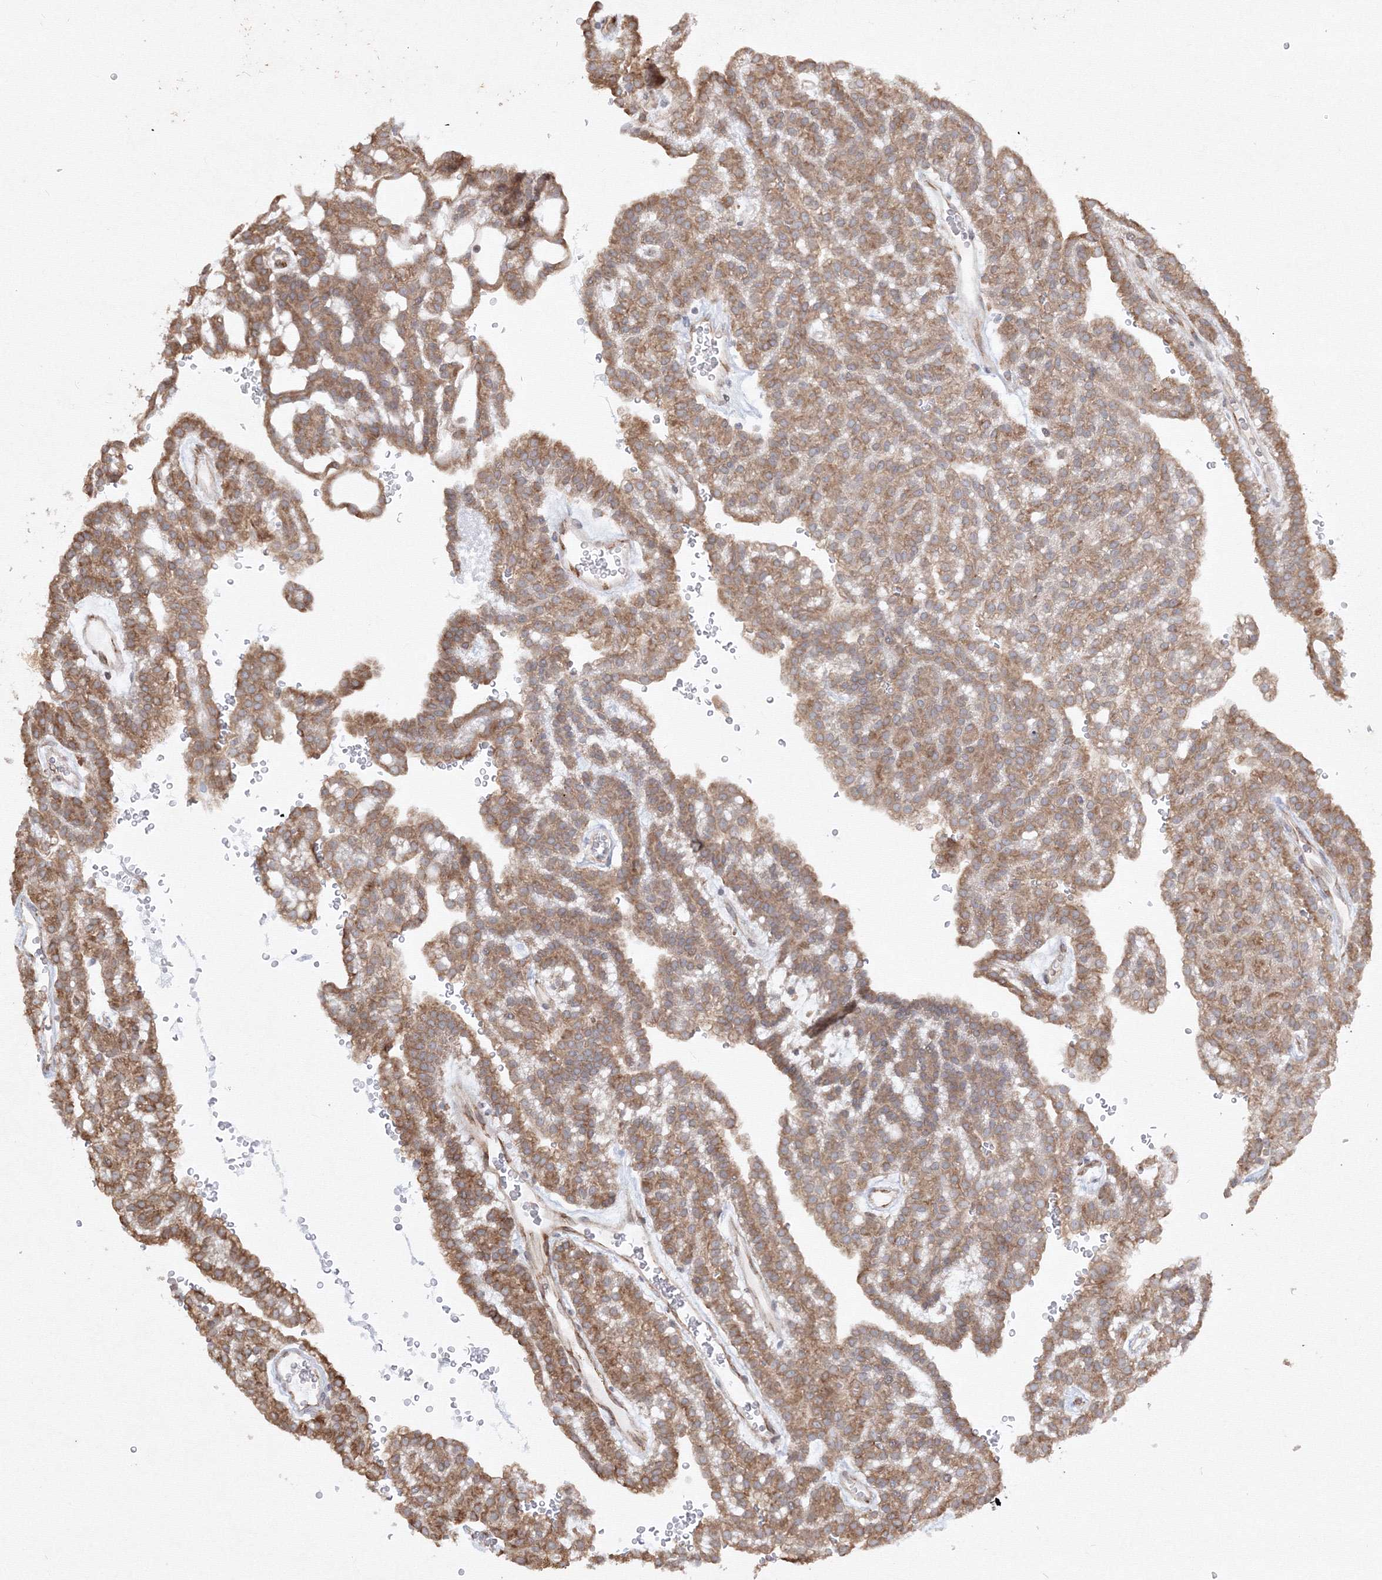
{"staining": {"intensity": "moderate", "quantity": ">75%", "location": "cytoplasmic/membranous"}, "tissue": "renal cancer", "cell_type": "Tumor cells", "image_type": "cancer", "snomed": [{"axis": "morphology", "description": "Adenocarcinoma, NOS"}, {"axis": "topography", "description": "Kidney"}], "caption": "A brown stain shows moderate cytoplasmic/membranous positivity of a protein in human adenocarcinoma (renal) tumor cells. (Stains: DAB in brown, nuclei in blue, Microscopy: brightfield microscopy at high magnification).", "gene": "FBXL8", "patient": {"sex": "male", "age": 63}}